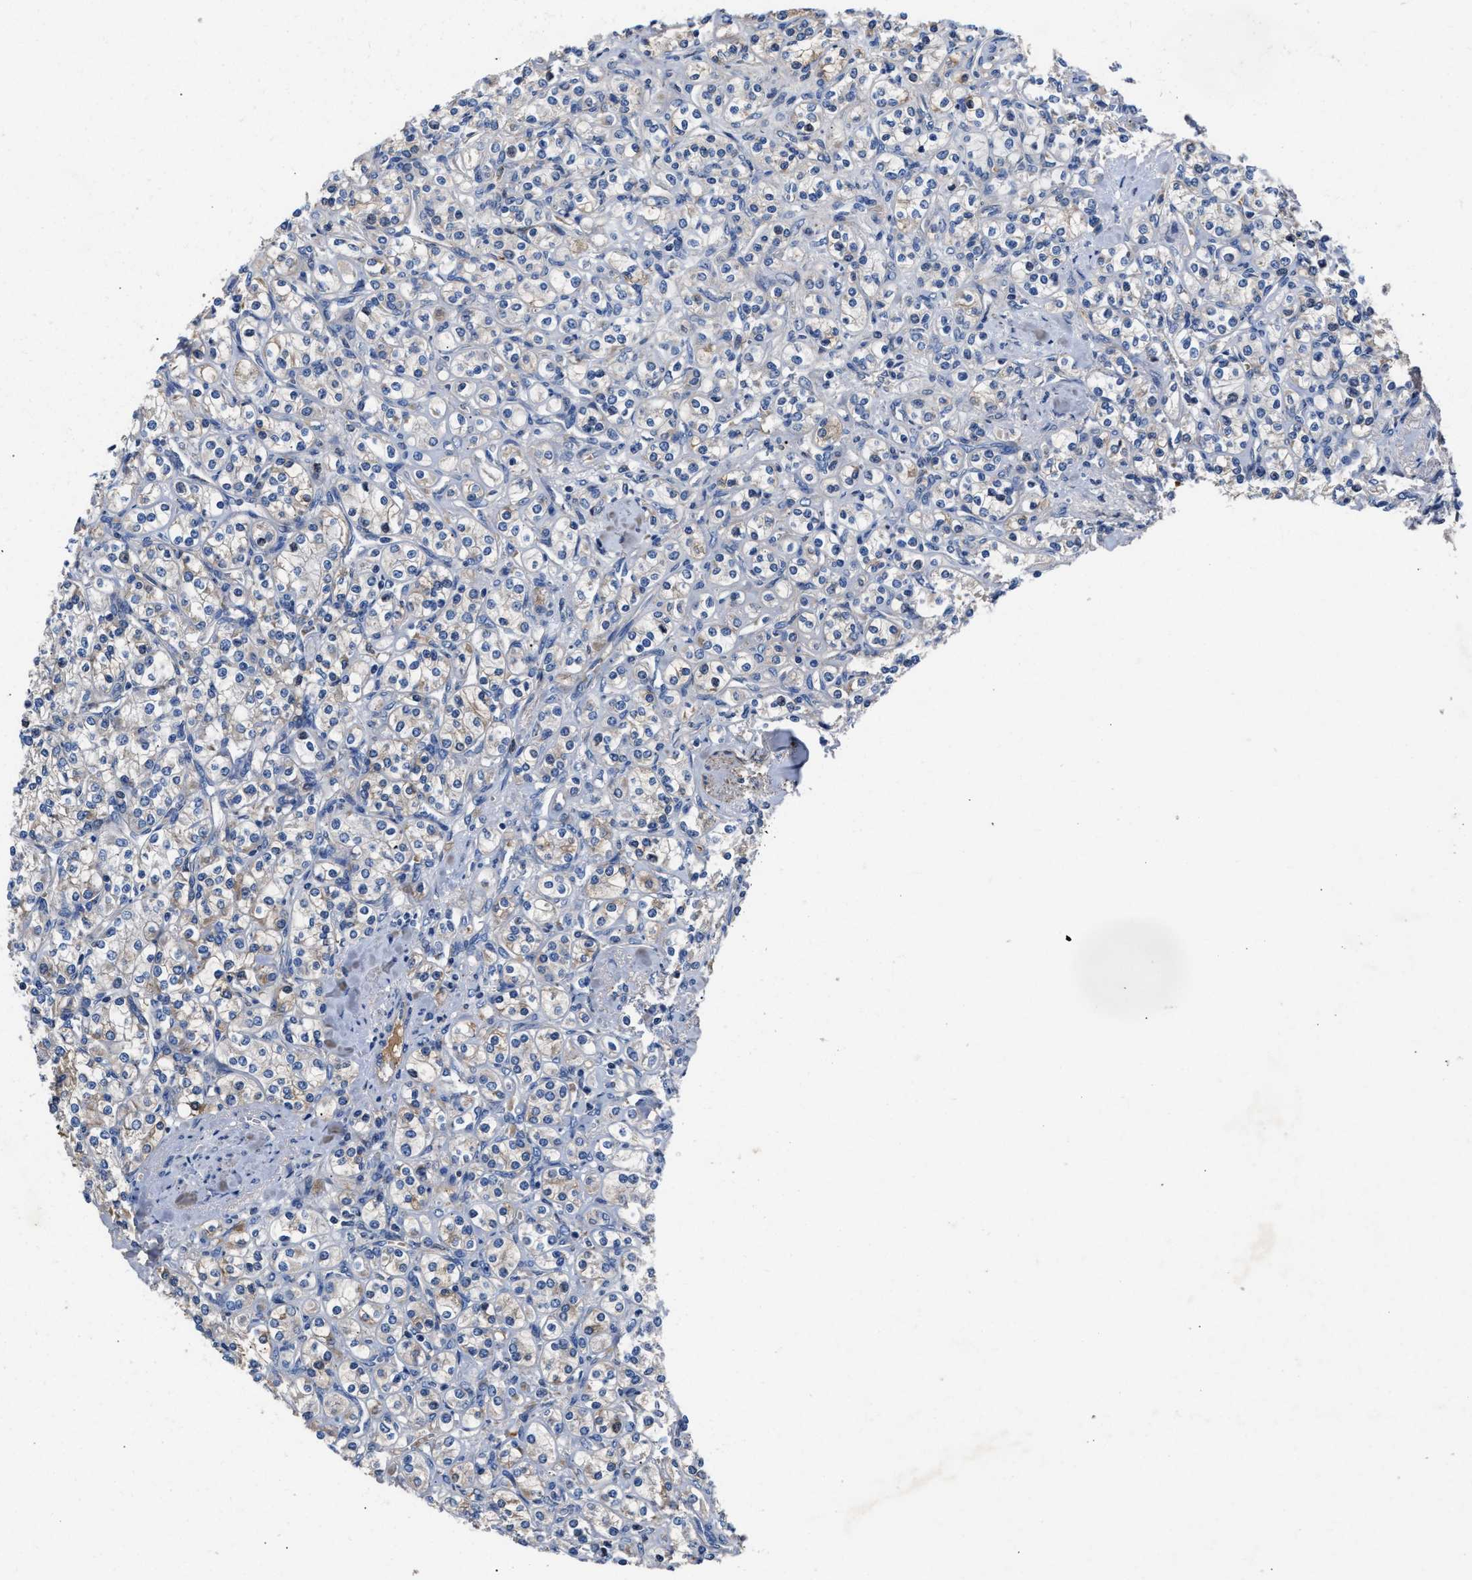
{"staining": {"intensity": "negative", "quantity": "none", "location": "none"}, "tissue": "renal cancer", "cell_type": "Tumor cells", "image_type": "cancer", "snomed": [{"axis": "morphology", "description": "Adenocarcinoma, NOS"}, {"axis": "topography", "description": "Kidney"}], "caption": "Immunohistochemistry of human renal cancer (adenocarcinoma) exhibits no positivity in tumor cells. Brightfield microscopy of immunohistochemistry (IHC) stained with DAB (3,3'-diaminobenzidine) (brown) and hematoxylin (blue), captured at high magnification.", "gene": "CCDC171", "patient": {"sex": "male", "age": 77}}